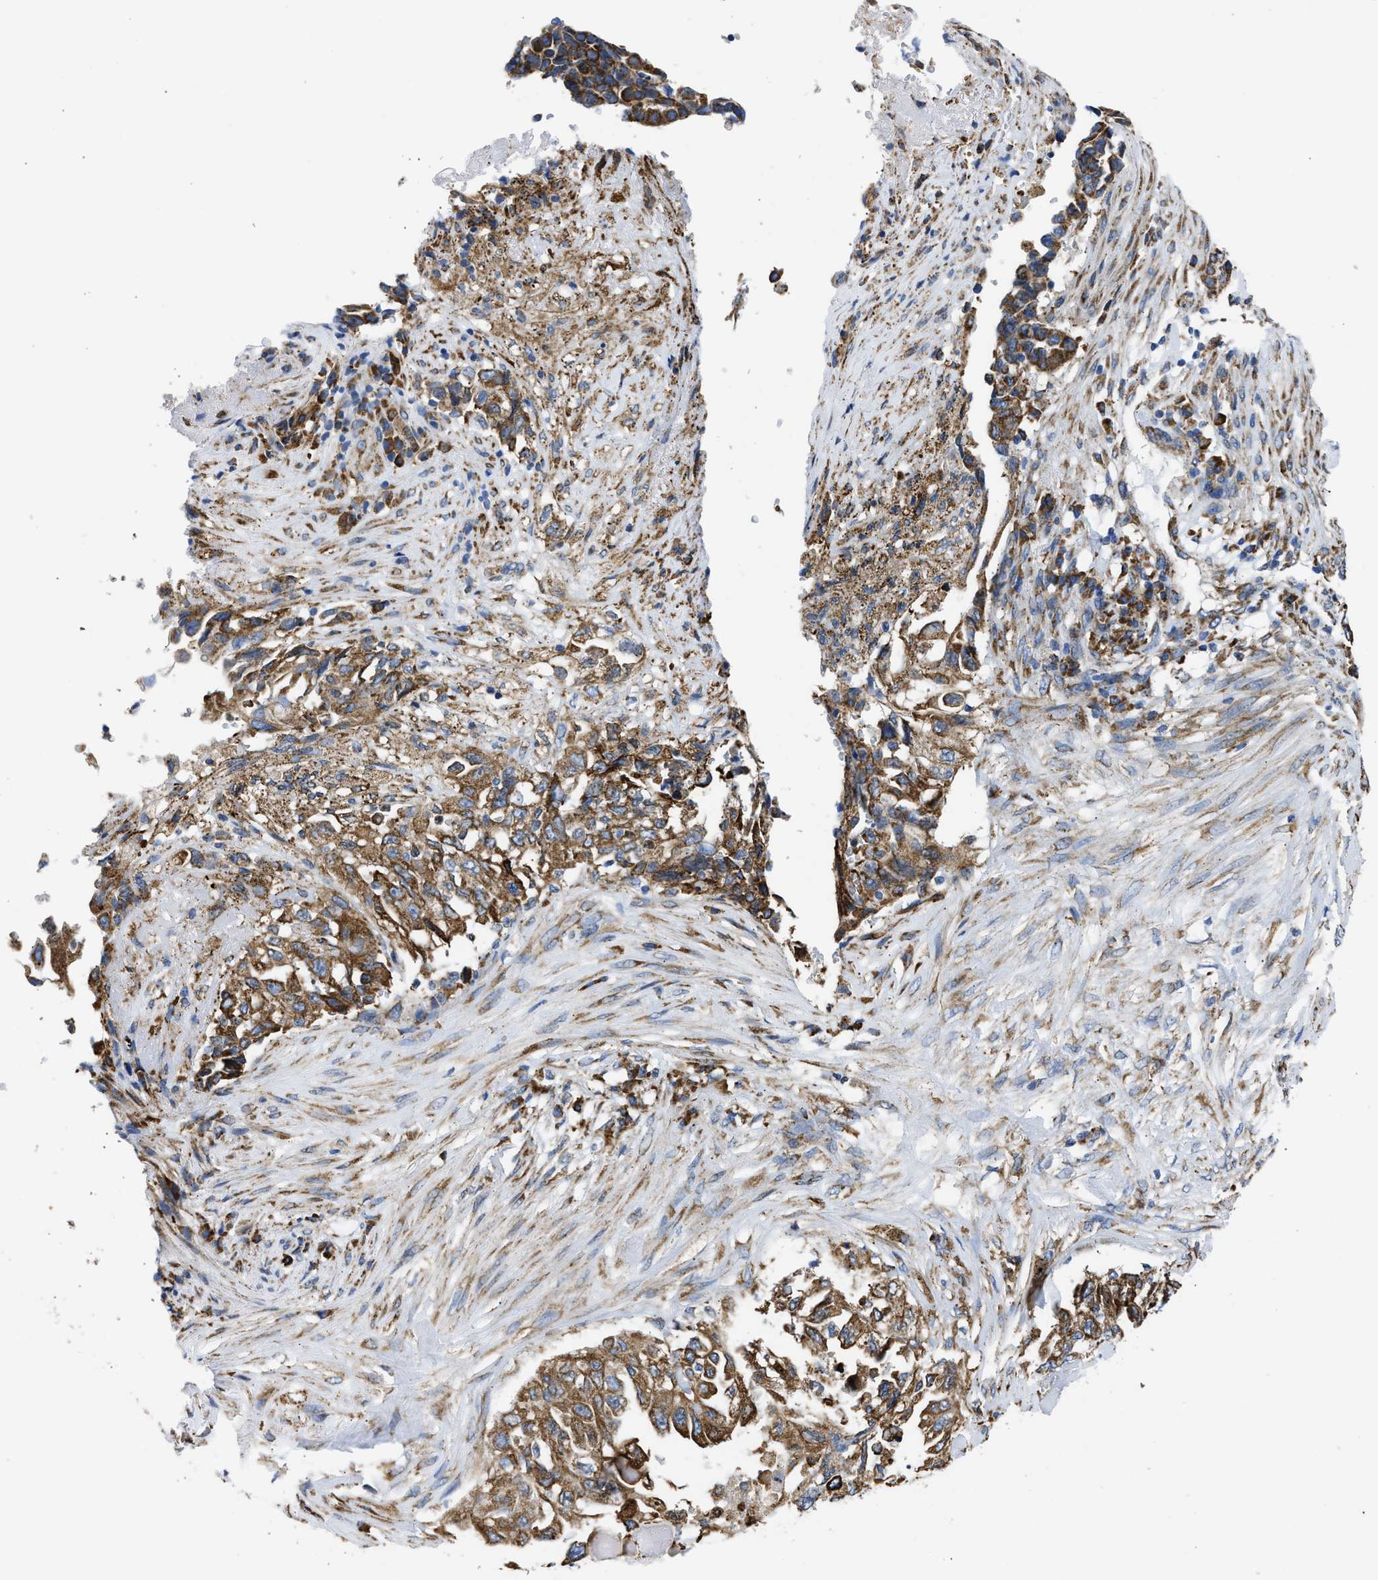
{"staining": {"intensity": "moderate", "quantity": ">75%", "location": "cytoplasmic/membranous"}, "tissue": "lung cancer", "cell_type": "Tumor cells", "image_type": "cancer", "snomed": [{"axis": "morphology", "description": "Adenocarcinoma, NOS"}, {"axis": "topography", "description": "Lung"}], "caption": "Immunohistochemical staining of human lung adenocarcinoma exhibits medium levels of moderate cytoplasmic/membranous protein staining in approximately >75% of tumor cells.", "gene": "CYCS", "patient": {"sex": "female", "age": 51}}